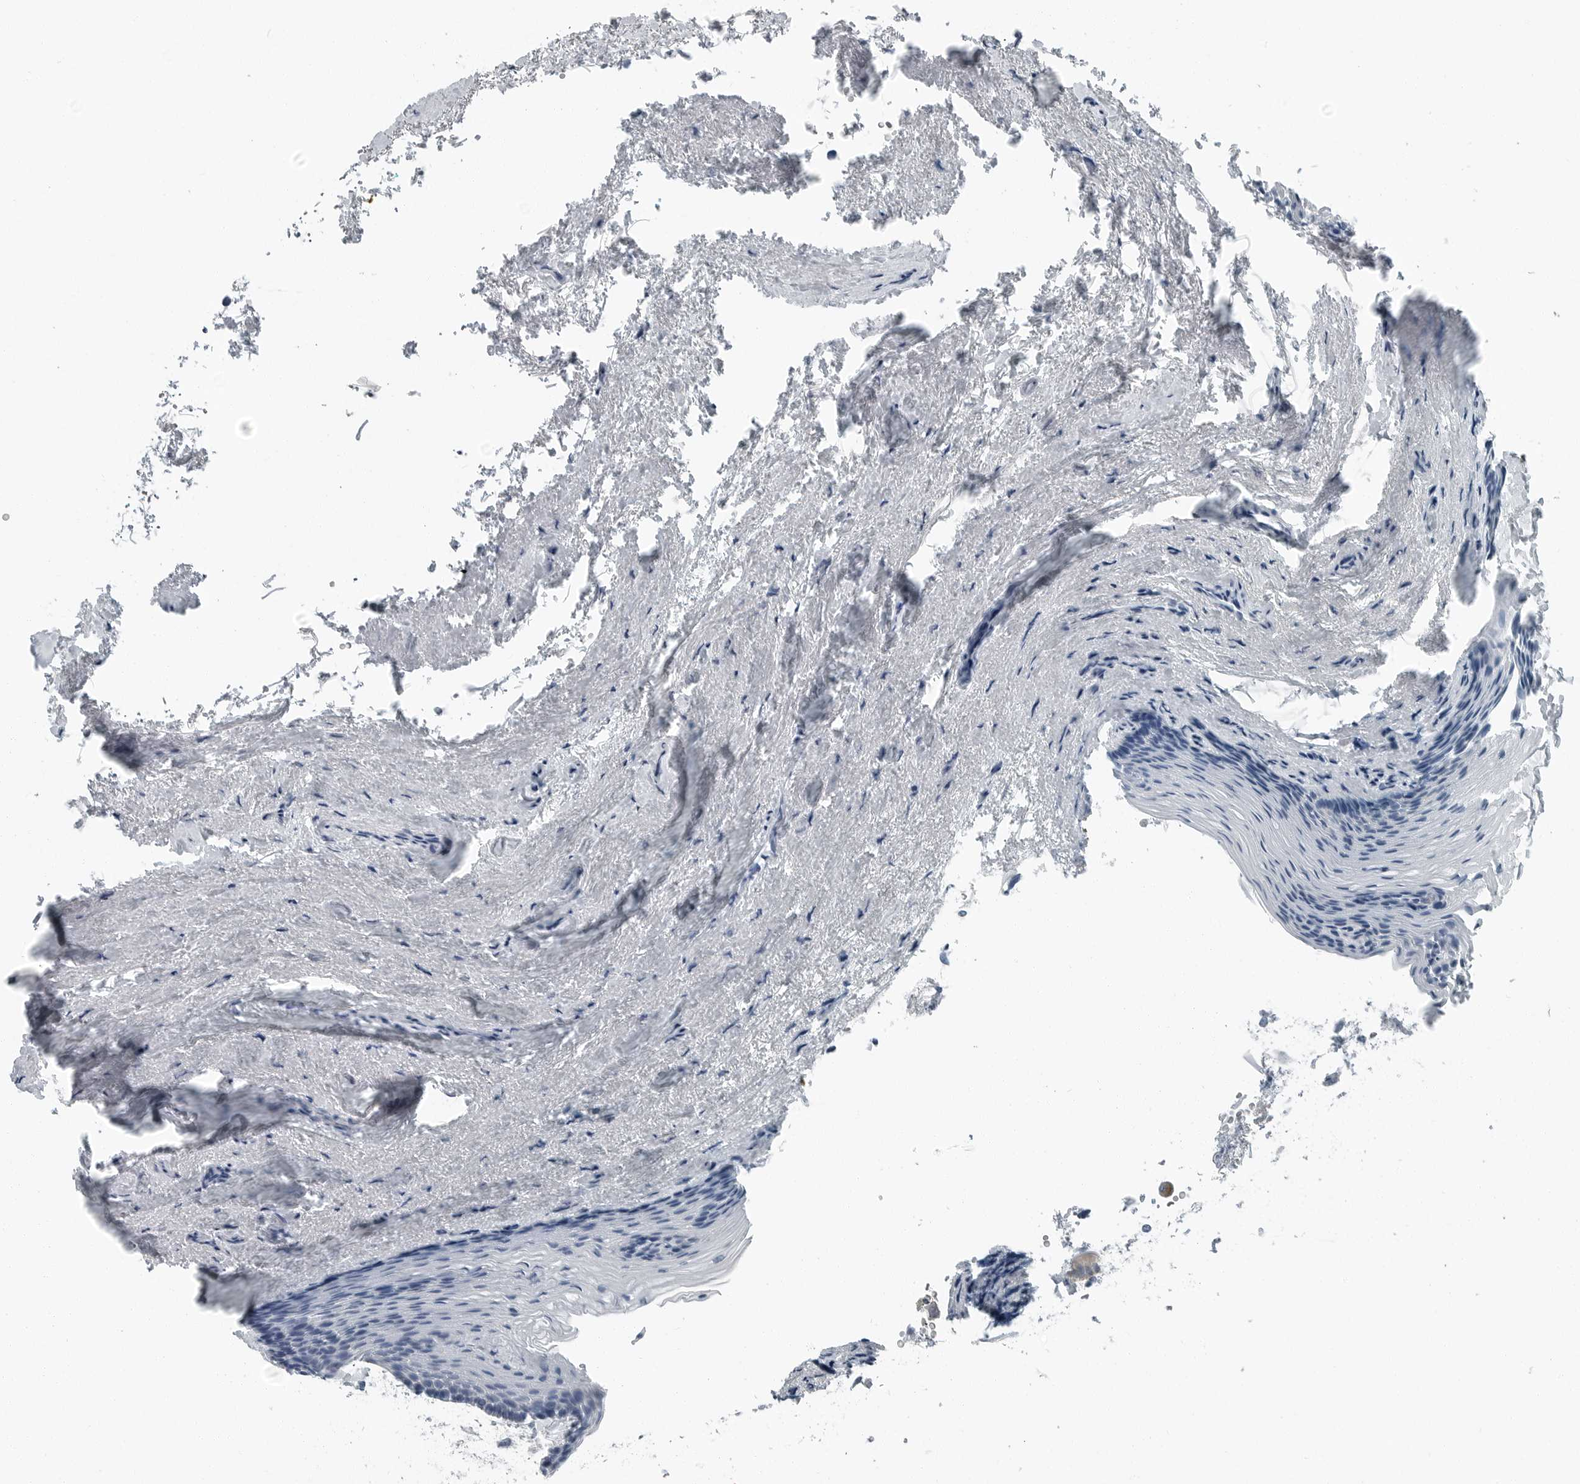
{"staining": {"intensity": "negative", "quantity": "none", "location": "none"}, "tissue": "urinary bladder", "cell_type": "Urothelial cells", "image_type": "normal", "snomed": [{"axis": "morphology", "description": "Normal tissue, NOS"}, {"axis": "topography", "description": "Urinary bladder"}], "caption": "Immunohistochemical staining of normal urinary bladder shows no significant positivity in urothelial cells. (DAB IHC visualized using brightfield microscopy, high magnification).", "gene": "ZPBP2", "patient": {"sex": "female", "age": 67}}